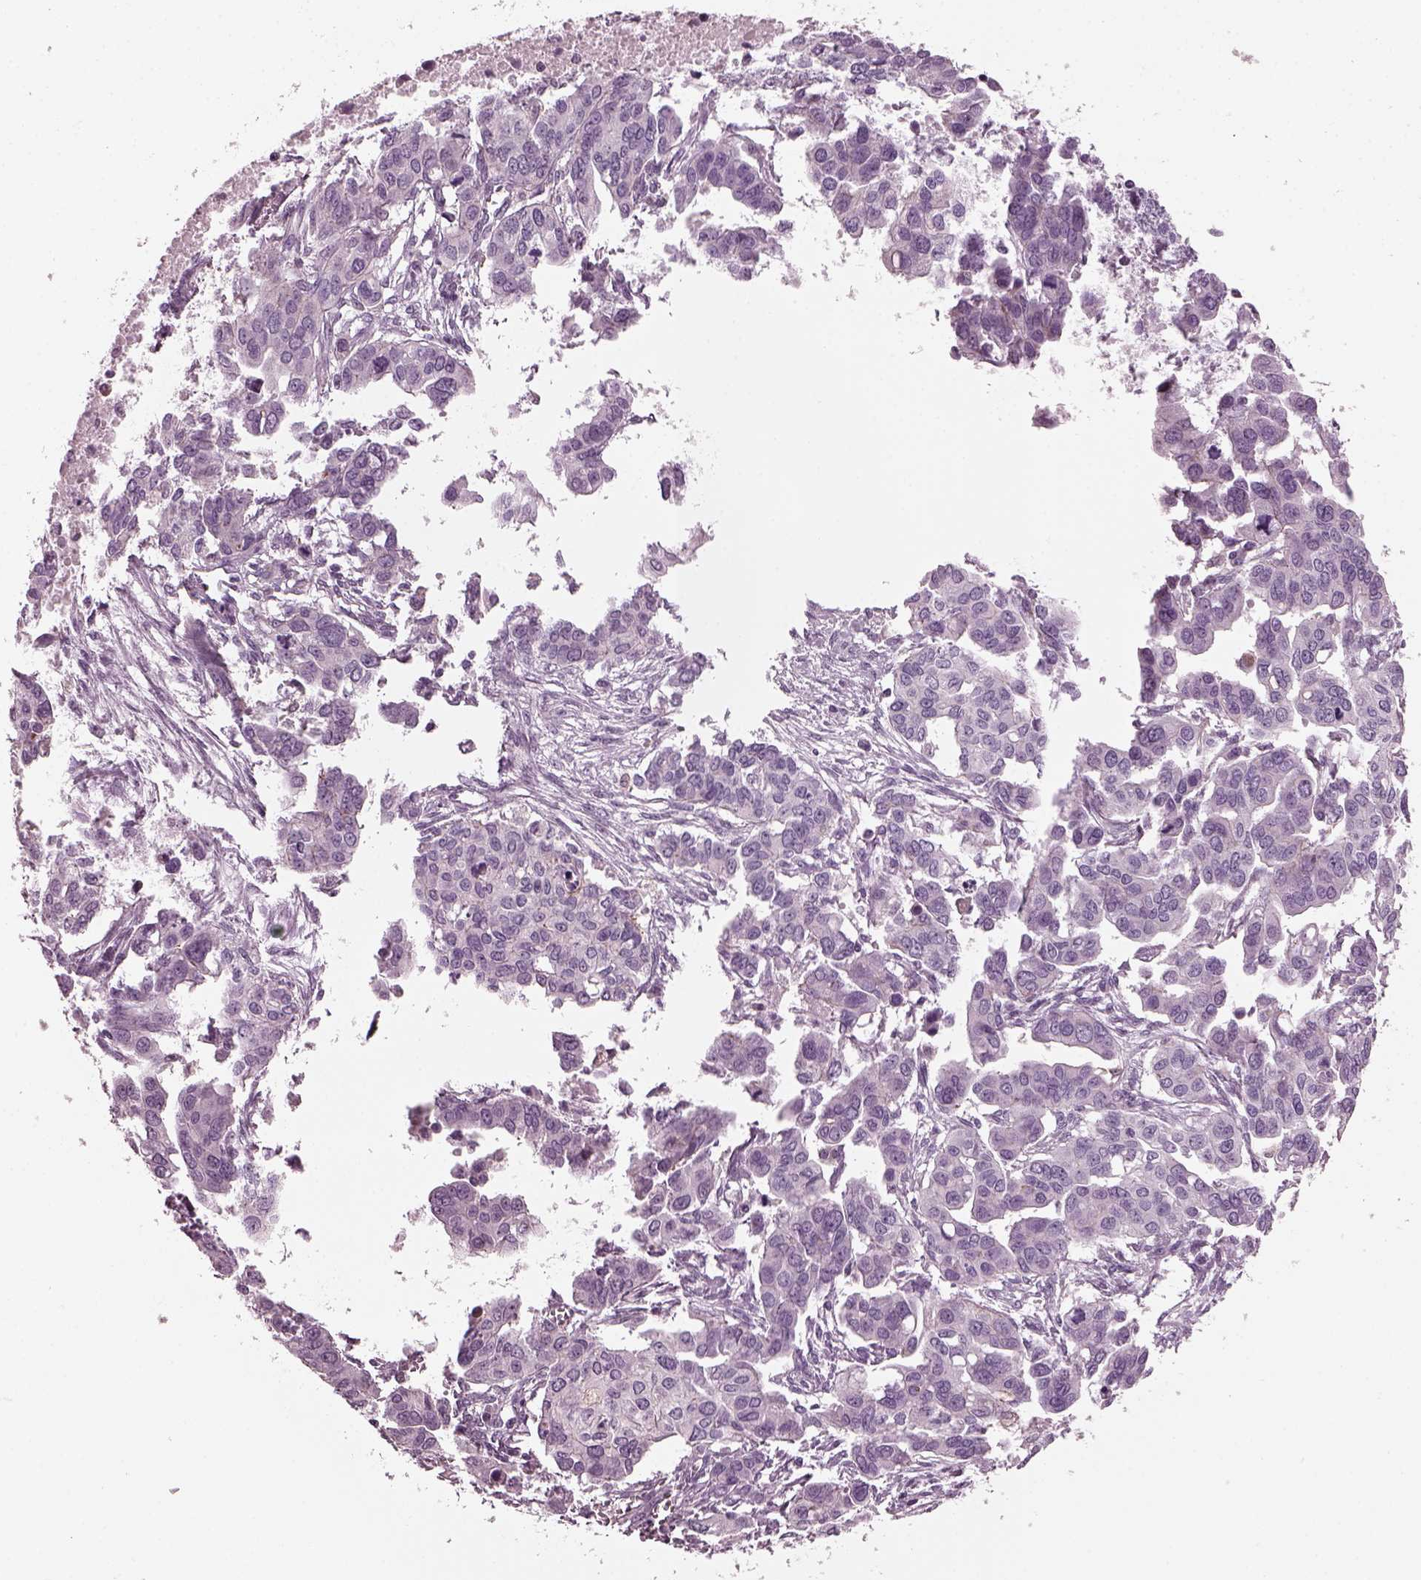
{"staining": {"intensity": "negative", "quantity": "none", "location": "none"}, "tissue": "ovarian cancer", "cell_type": "Tumor cells", "image_type": "cancer", "snomed": [{"axis": "morphology", "description": "Carcinoma, endometroid"}, {"axis": "topography", "description": "Ovary"}], "caption": "A high-resolution image shows IHC staining of ovarian cancer (endometroid carcinoma), which exhibits no significant expression in tumor cells.", "gene": "GDF11", "patient": {"sex": "female", "age": 78}}